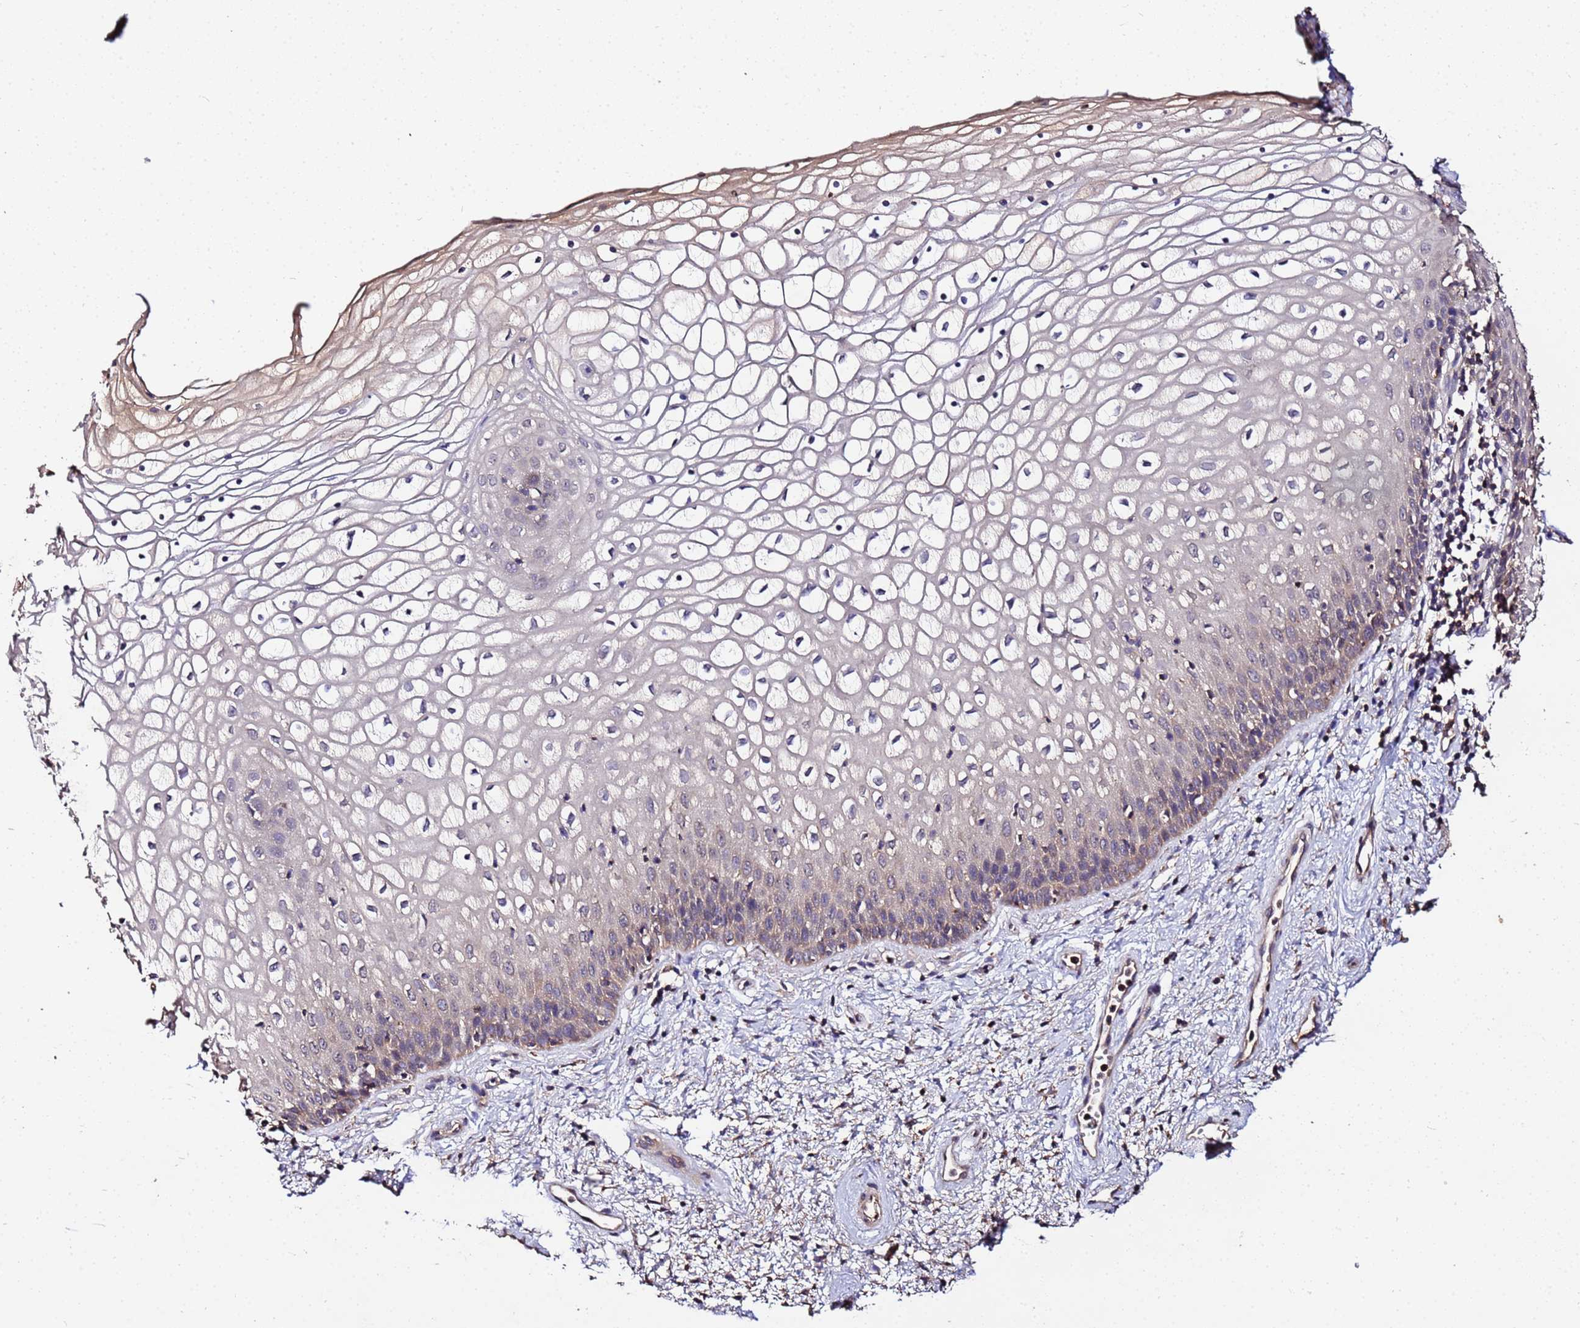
{"staining": {"intensity": "negative", "quantity": "none", "location": "none"}, "tissue": "vagina", "cell_type": "Squamous epithelial cells", "image_type": "normal", "snomed": [{"axis": "morphology", "description": "Normal tissue, NOS"}, {"axis": "topography", "description": "Vagina"}], "caption": "An image of vagina stained for a protein exhibits no brown staining in squamous epithelial cells.", "gene": "MTERF1", "patient": {"sex": "female", "age": 34}}